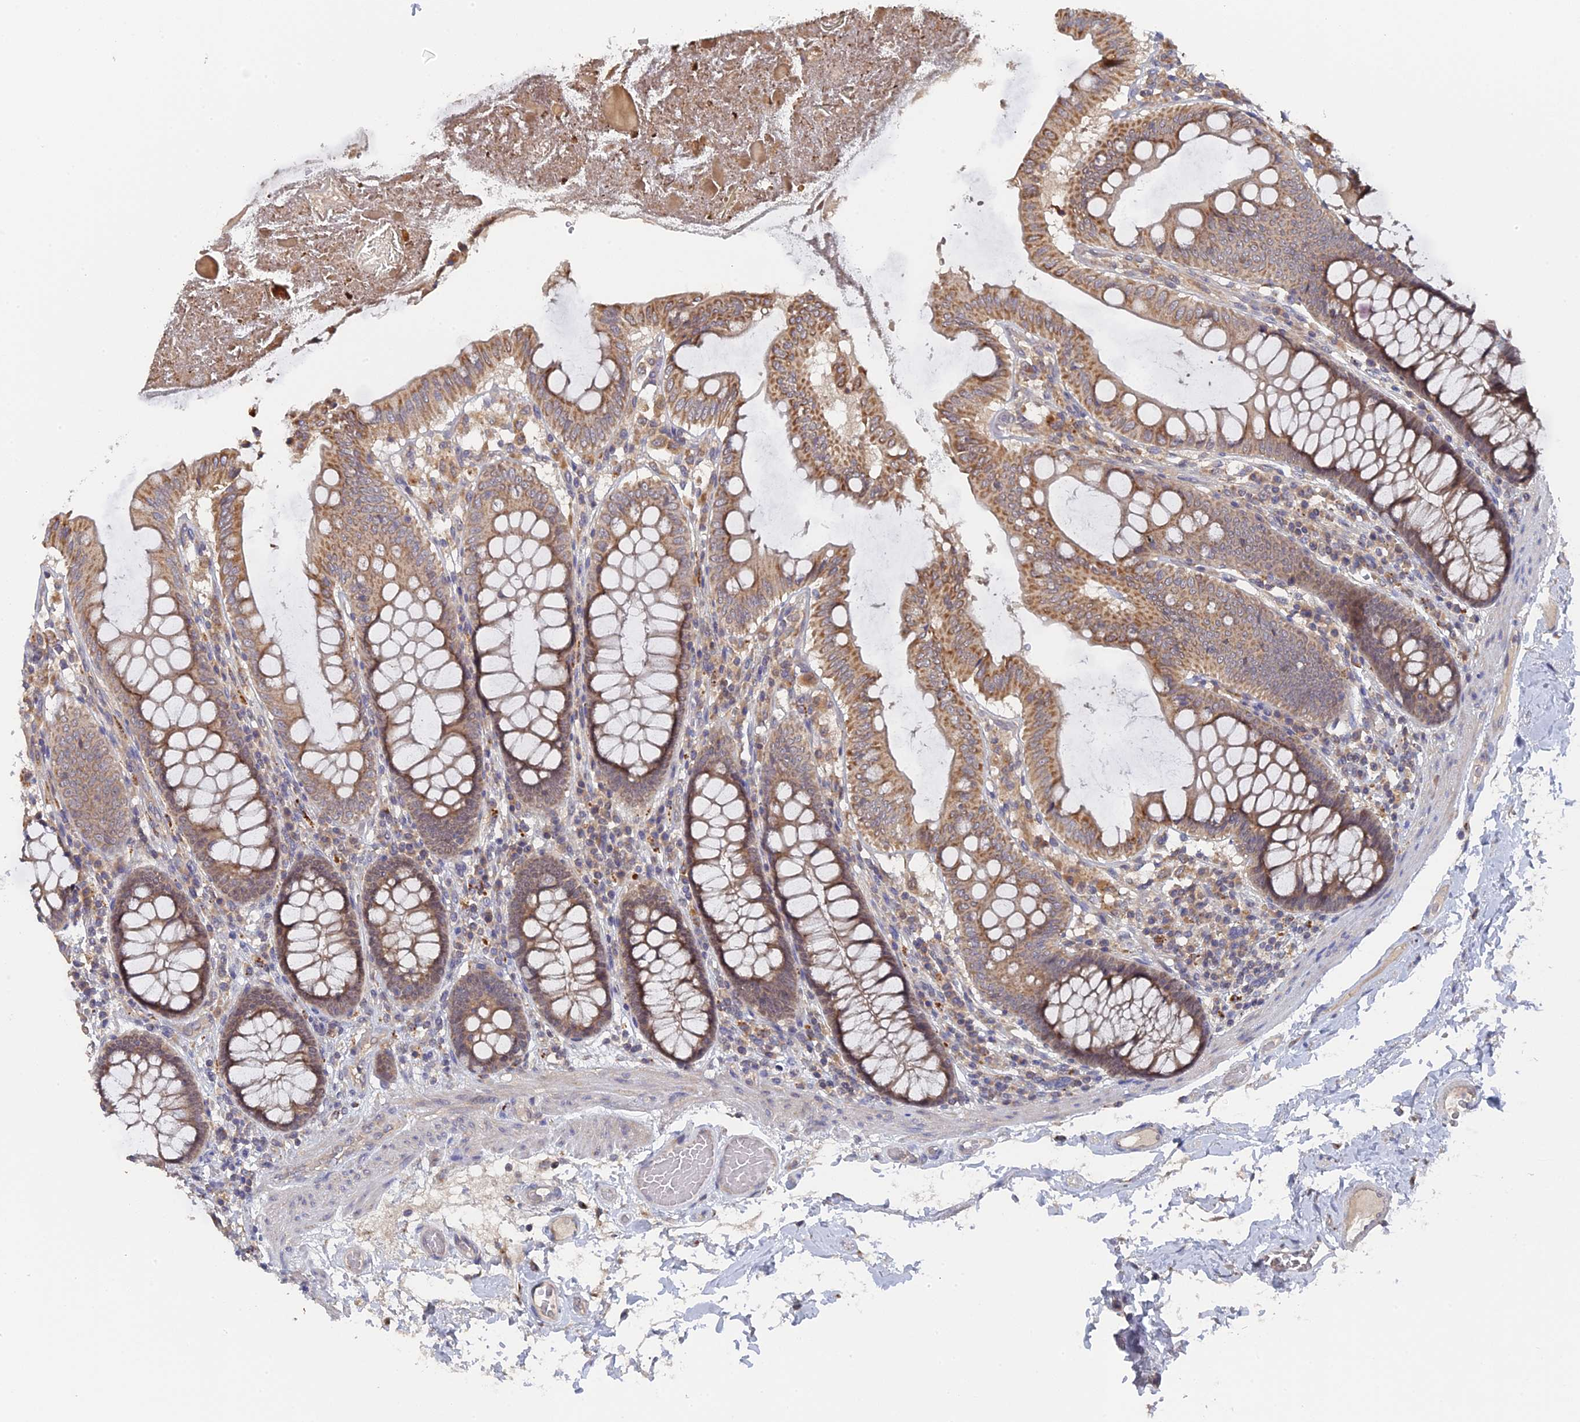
{"staining": {"intensity": "negative", "quantity": "none", "location": "none"}, "tissue": "colon", "cell_type": "Endothelial cells", "image_type": "normal", "snomed": [{"axis": "morphology", "description": "Normal tissue, NOS"}, {"axis": "topography", "description": "Colon"}], "caption": "Immunohistochemical staining of unremarkable human colon exhibits no significant staining in endothelial cells.", "gene": "MIGA2", "patient": {"sex": "male", "age": 84}}